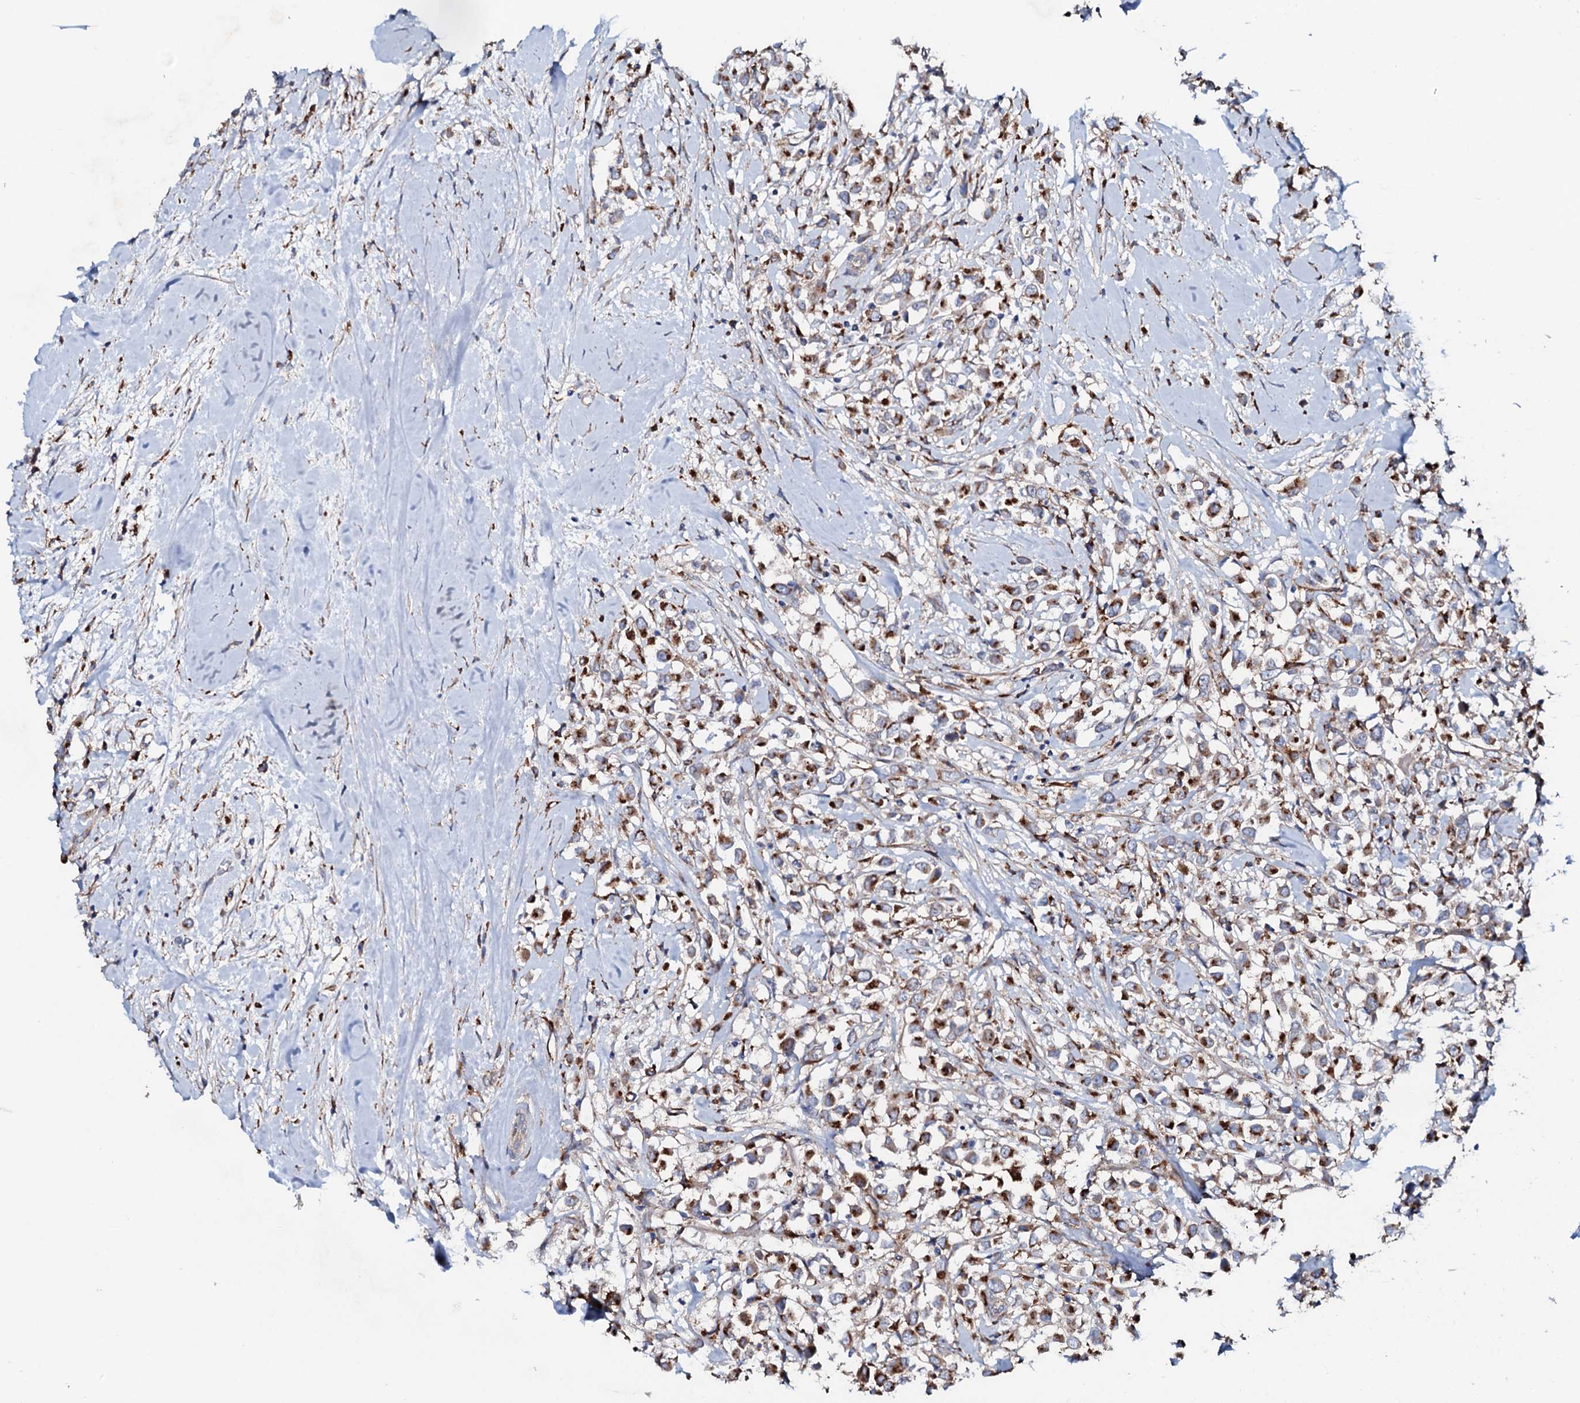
{"staining": {"intensity": "moderate", "quantity": ">75%", "location": "cytoplasmic/membranous"}, "tissue": "breast cancer", "cell_type": "Tumor cells", "image_type": "cancer", "snomed": [{"axis": "morphology", "description": "Duct carcinoma"}, {"axis": "topography", "description": "Breast"}], "caption": "This is a micrograph of immunohistochemistry staining of breast cancer, which shows moderate staining in the cytoplasmic/membranous of tumor cells.", "gene": "P2RX4", "patient": {"sex": "female", "age": 87}}